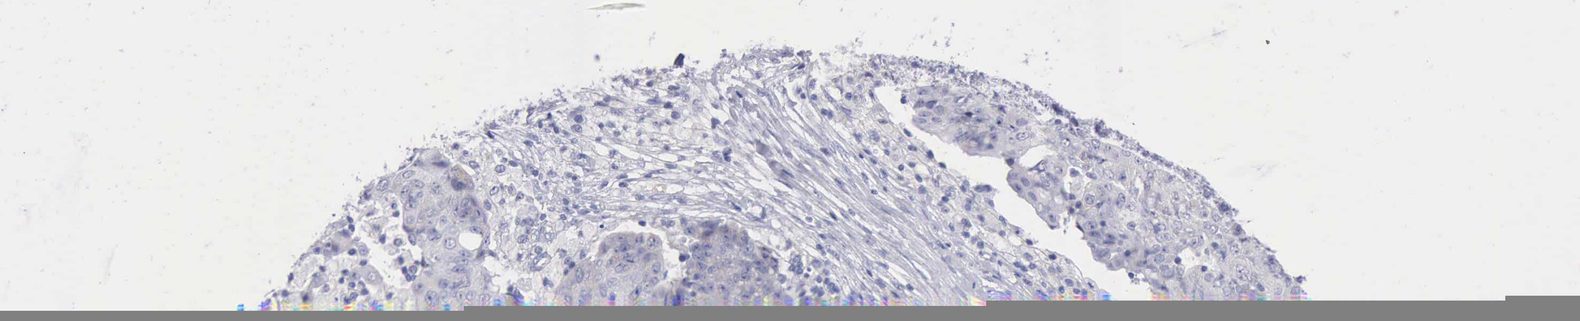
{"staining": {"intensity": "weak", "quantity": "<25%", "location": "cytoplasmic/membranous"}, "tissue": "ovarian cancer", "cell_type": "Tumor cells", "image_type": "cancer", "snomed": [{"axis": "morphology", "description": "Carcinoma, endometroid"}, {"axis": "topography", "description": "Ovary"}], "caption": "The image displays no staining of tumor cells in ovarian endometroid carcinoma. The staining is performed using DAB brown chromogen with nuclei counter-stained in using hematoxylin.", "gene": "ANGEL1", "patient": {"sex": "female", "age": 42}}